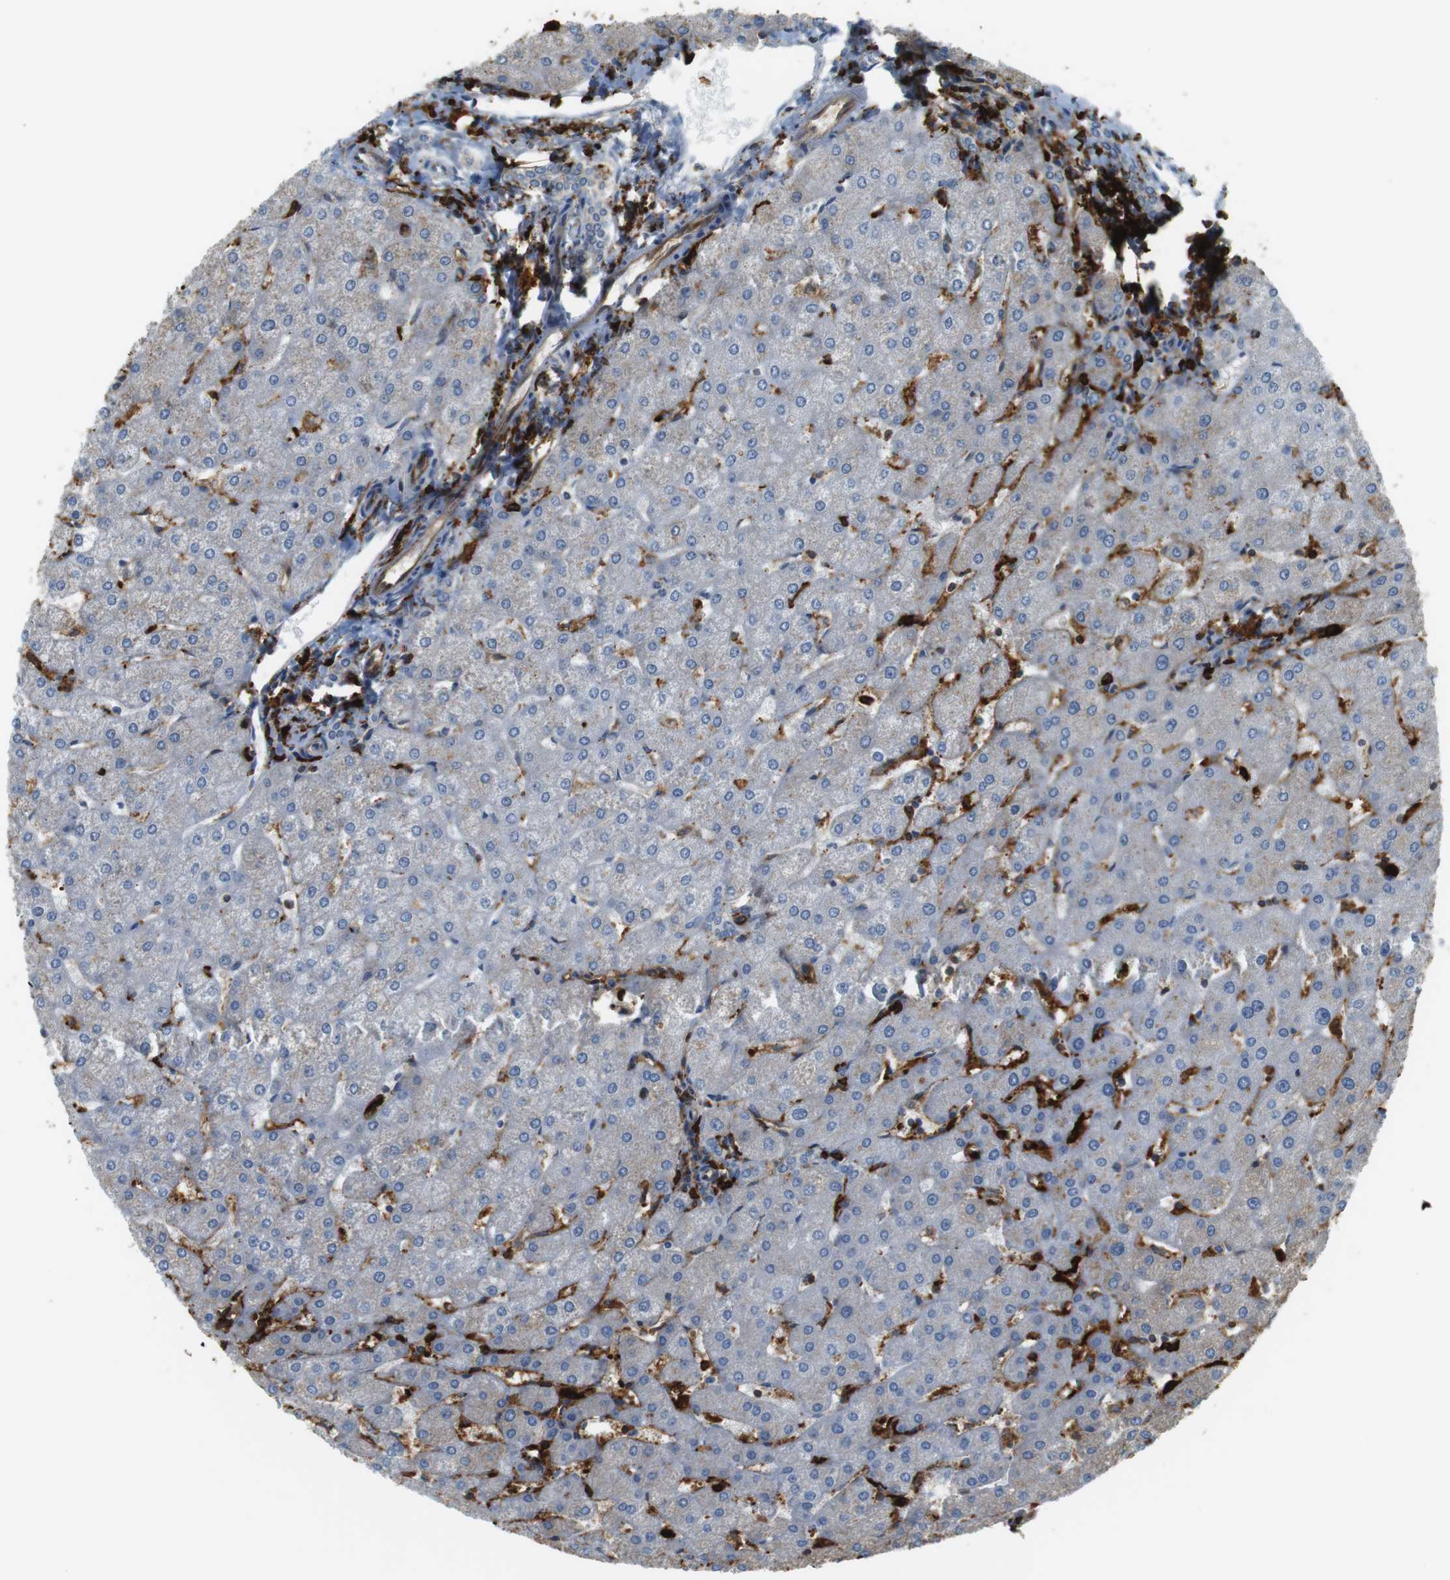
{"staining": {"intensity": "negative", "quantity": "none", "location": "none"}, "tissue": "liver", "cell_type": "Cholangiocytes", "image_type": "normal", "snomed": [{"axis": "morphology", "description": "Normal tissue, NOS"}, {"axis": "topography", "description": "Liver"}], "caption": "Benign liver was stained to show a protein in brown. There is no significant positivity in cholangiocytes. The staining was performed using DAB (3,3'-diaminobenzidine) to visualize the protein expression in brown, while the nuclei were stained in blue with hematoxylin (Magnification: 20x).", "gene": "HLA", "patient": {"sex": "male", "age": 67}}